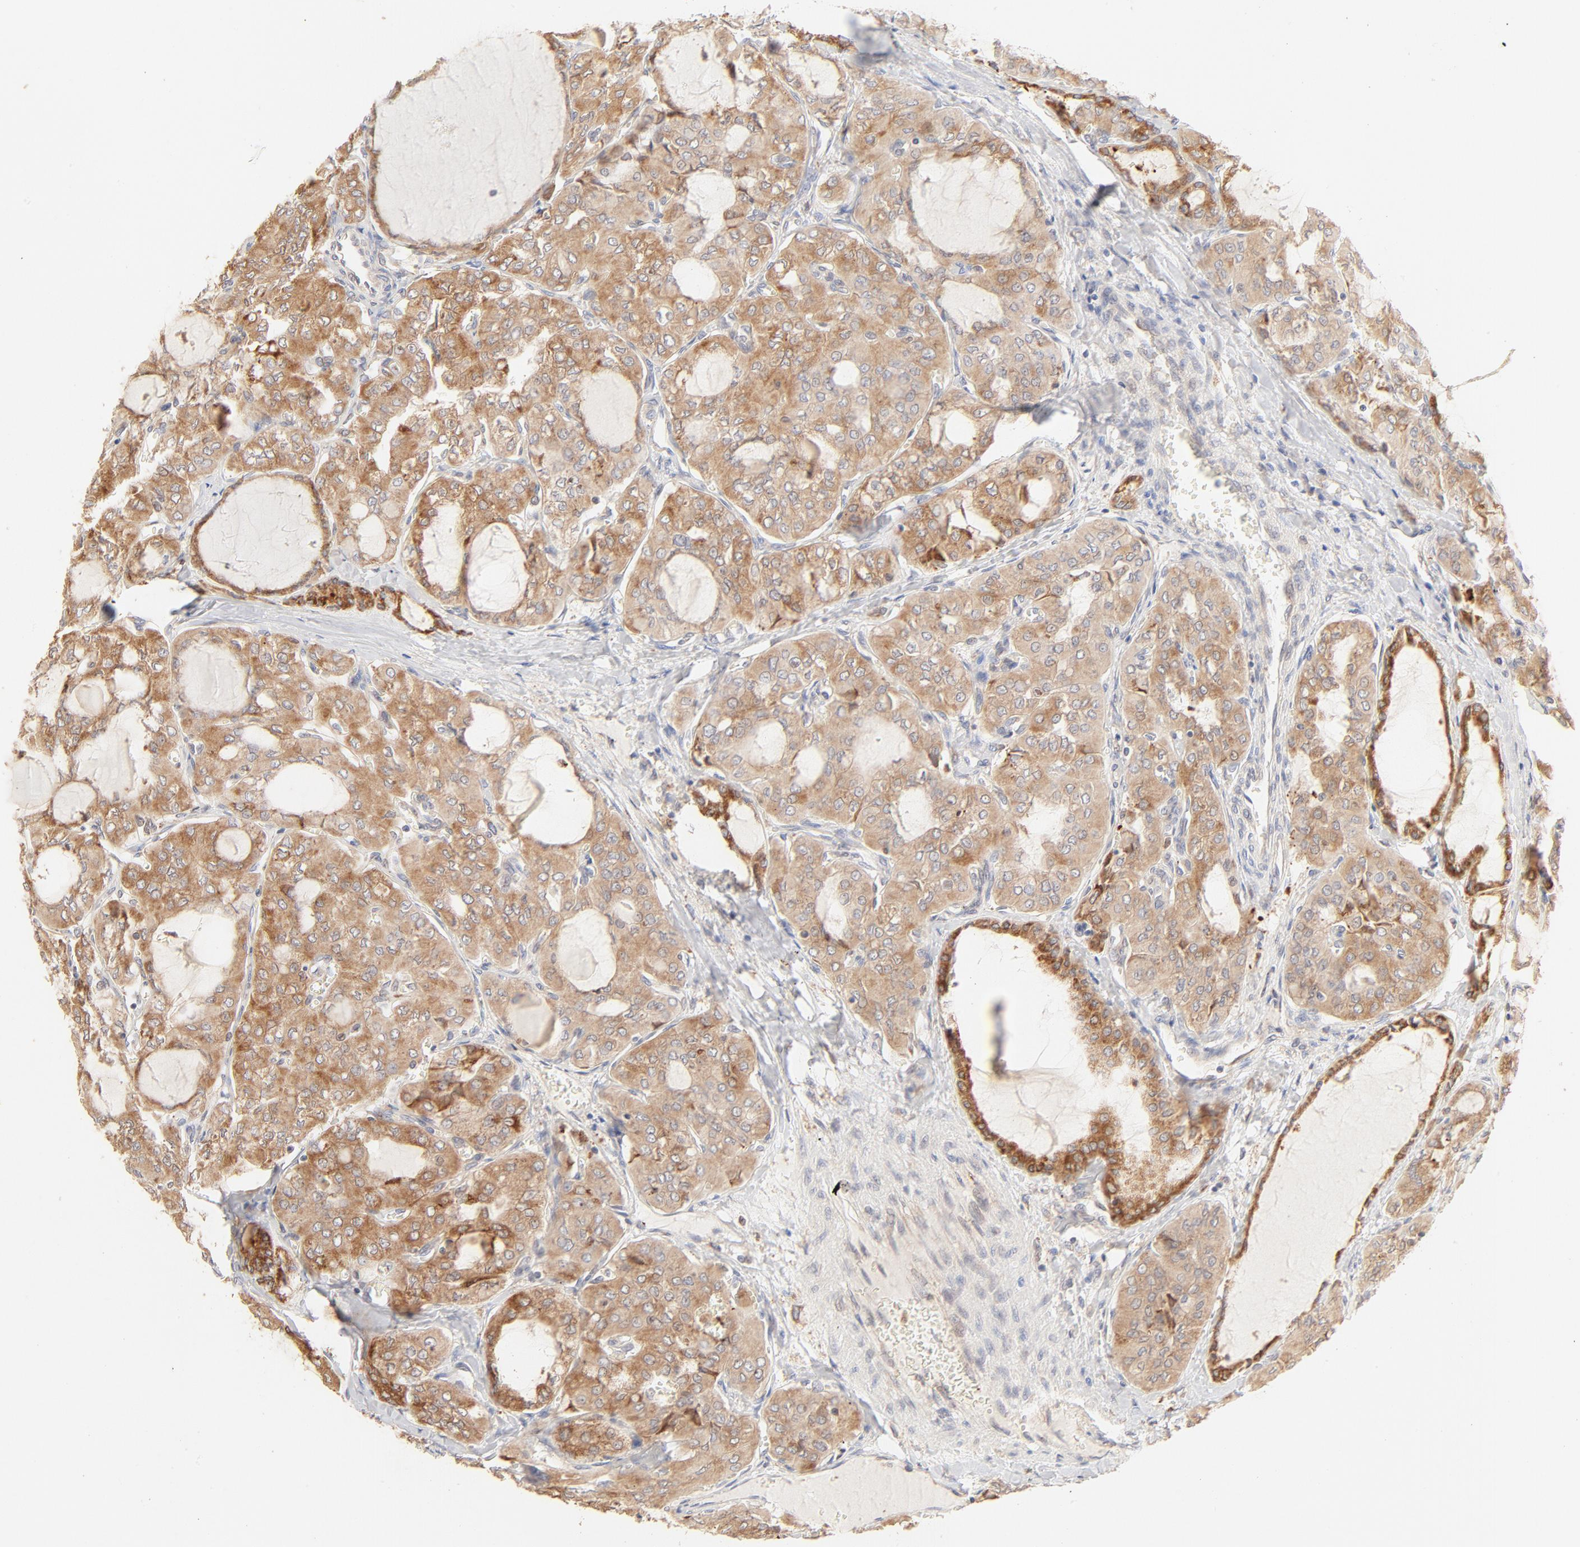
{"staining": {"intensity": "strong", "quantity": ">75%", "location": "cytoplasmic/membranous"}, "tissue": "thyroid cancer", "cell_type": "Tumor cells", "image_type": "cancer", "snomed": [{"axis": "morphology", "description": "Papillary adenocarcinoma, NOS"}, {"axis": "topography", "description": "Thyroid gland"}], "caption": "A high amount of strong cytoplasmic/membranous positivity is appreciated in about >75% of tumor cells in papillary adenocarcinoma (thyroid) tissue. The protein is shown in brown color, while the nuclei are stained blue.", "gene": "PARP12", "patient": {"sex": "male", "age": 20}}